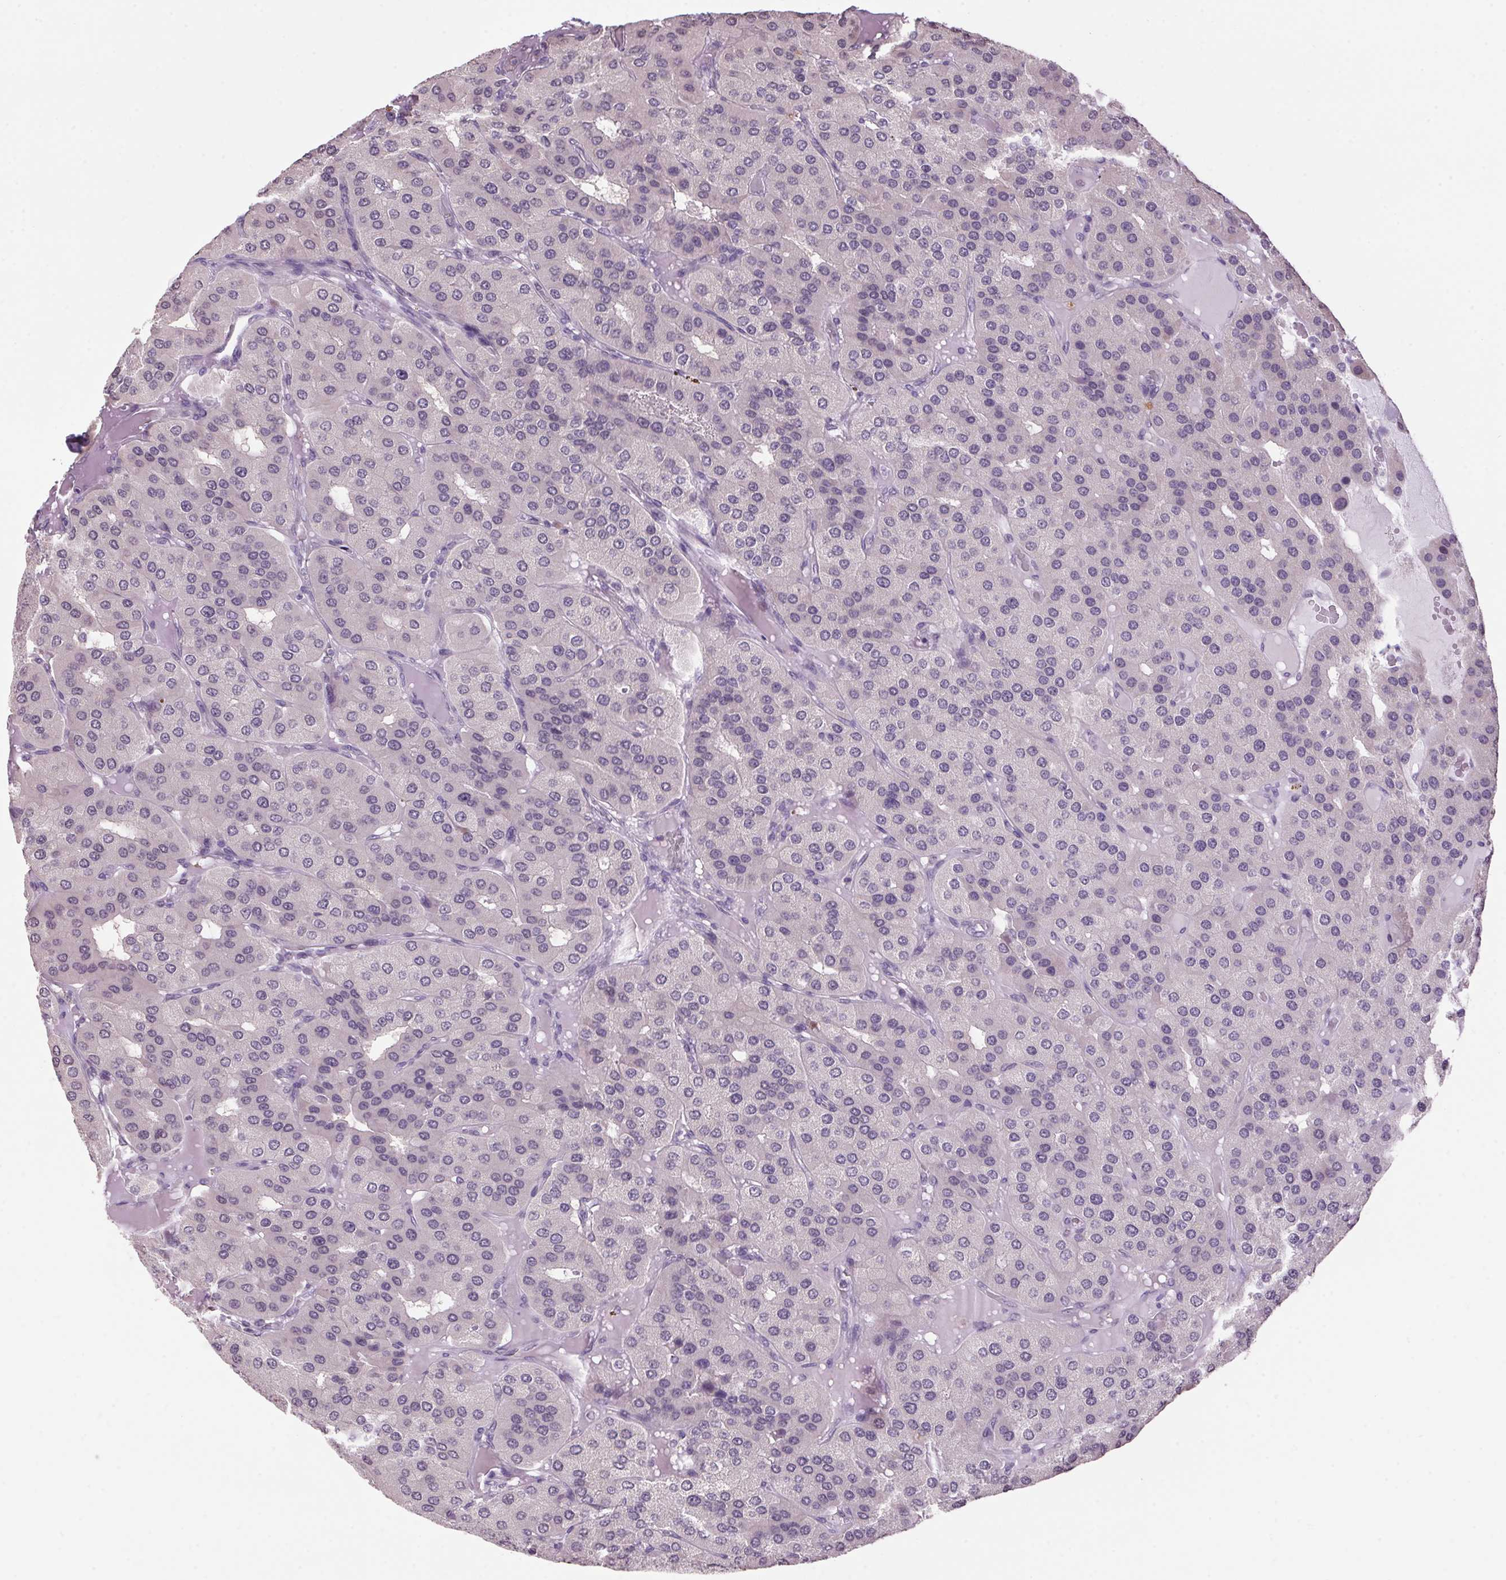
{"staining": {"intensity": "negative", "quantity": "none", "location": "none"}, "tissue": "parathyroid gland", "cell_type": "Glandular cells", "image_type": "normal", "snomed": [{"axis": "morphology", "description": "Normal tissue, NOS"}, {"axis": "morphology", "description": "Adenoma, NOS"}, {"axis": "topography", "description": "Parathyroid gland"}], "caption": "There is no significant staining in glandular cells of parathyroid gland. Nuclei are stained in blue.", "gene": "VWA3B", "patient": {"sex": "female", "age": 86}}